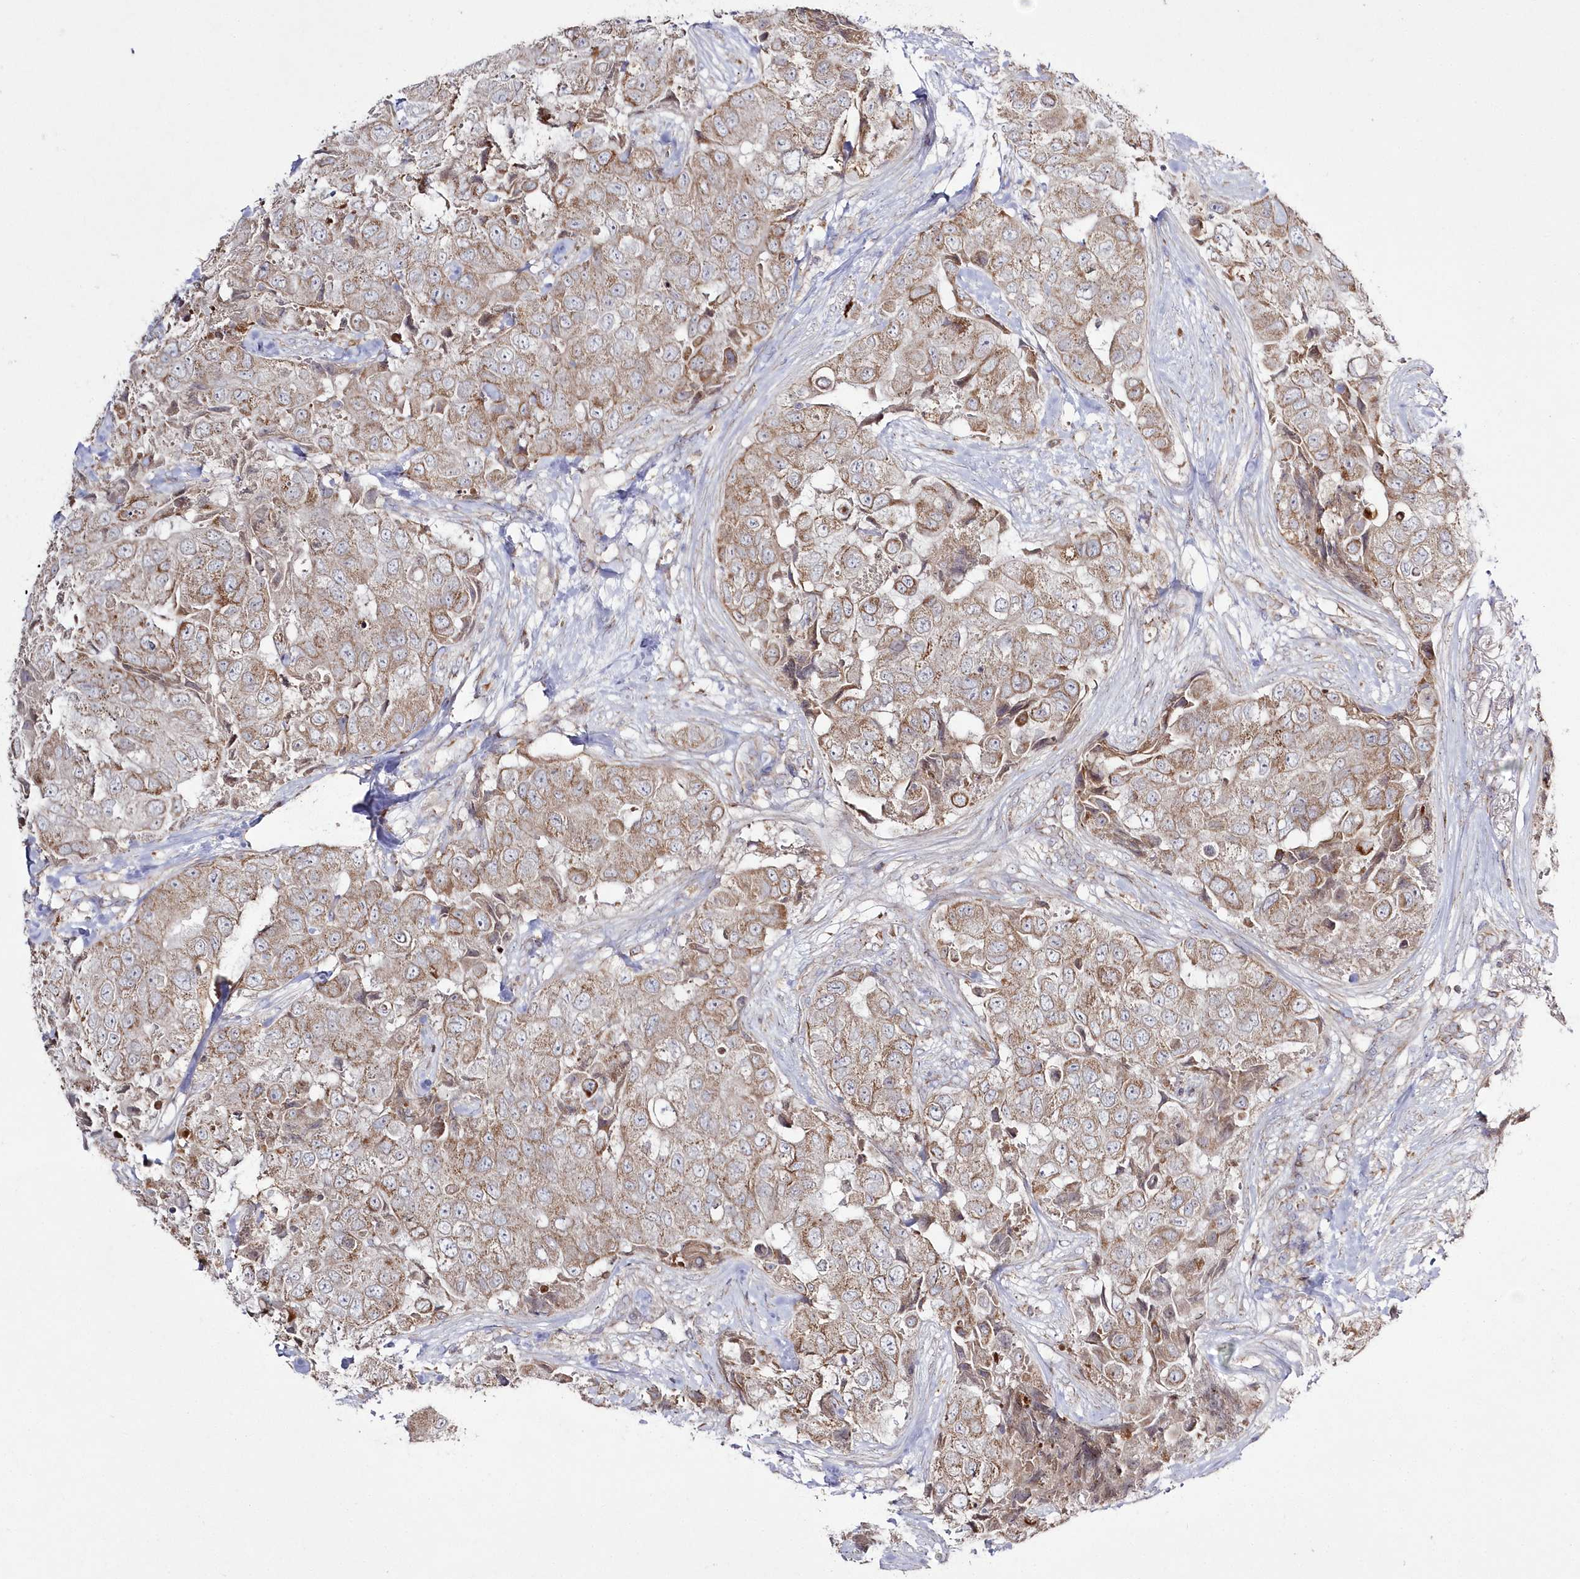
{"staining": {"intensity": "weak", "quantity": ">75%", "location": "cytoplasmic/membranous"}, "tissue": "breast cancer", "cell_type": "Tumor cells", "image_type": "cancer", "snomed": [{"axis": "morphology", "description": "Duct carcinoma"}, {"axis": "topography", "description": "Breast"}], "caption": "This micrograph reveals invasive ductal carcinoma (breast) stained with IHC to label a protein in brown. The cytoplasmic/membranous of tumor cells show weak positivity for the protein. Nuclei are counter-stained blue.", "gene": "ARSB", "patient": {"sex": "female", "age": 62}}